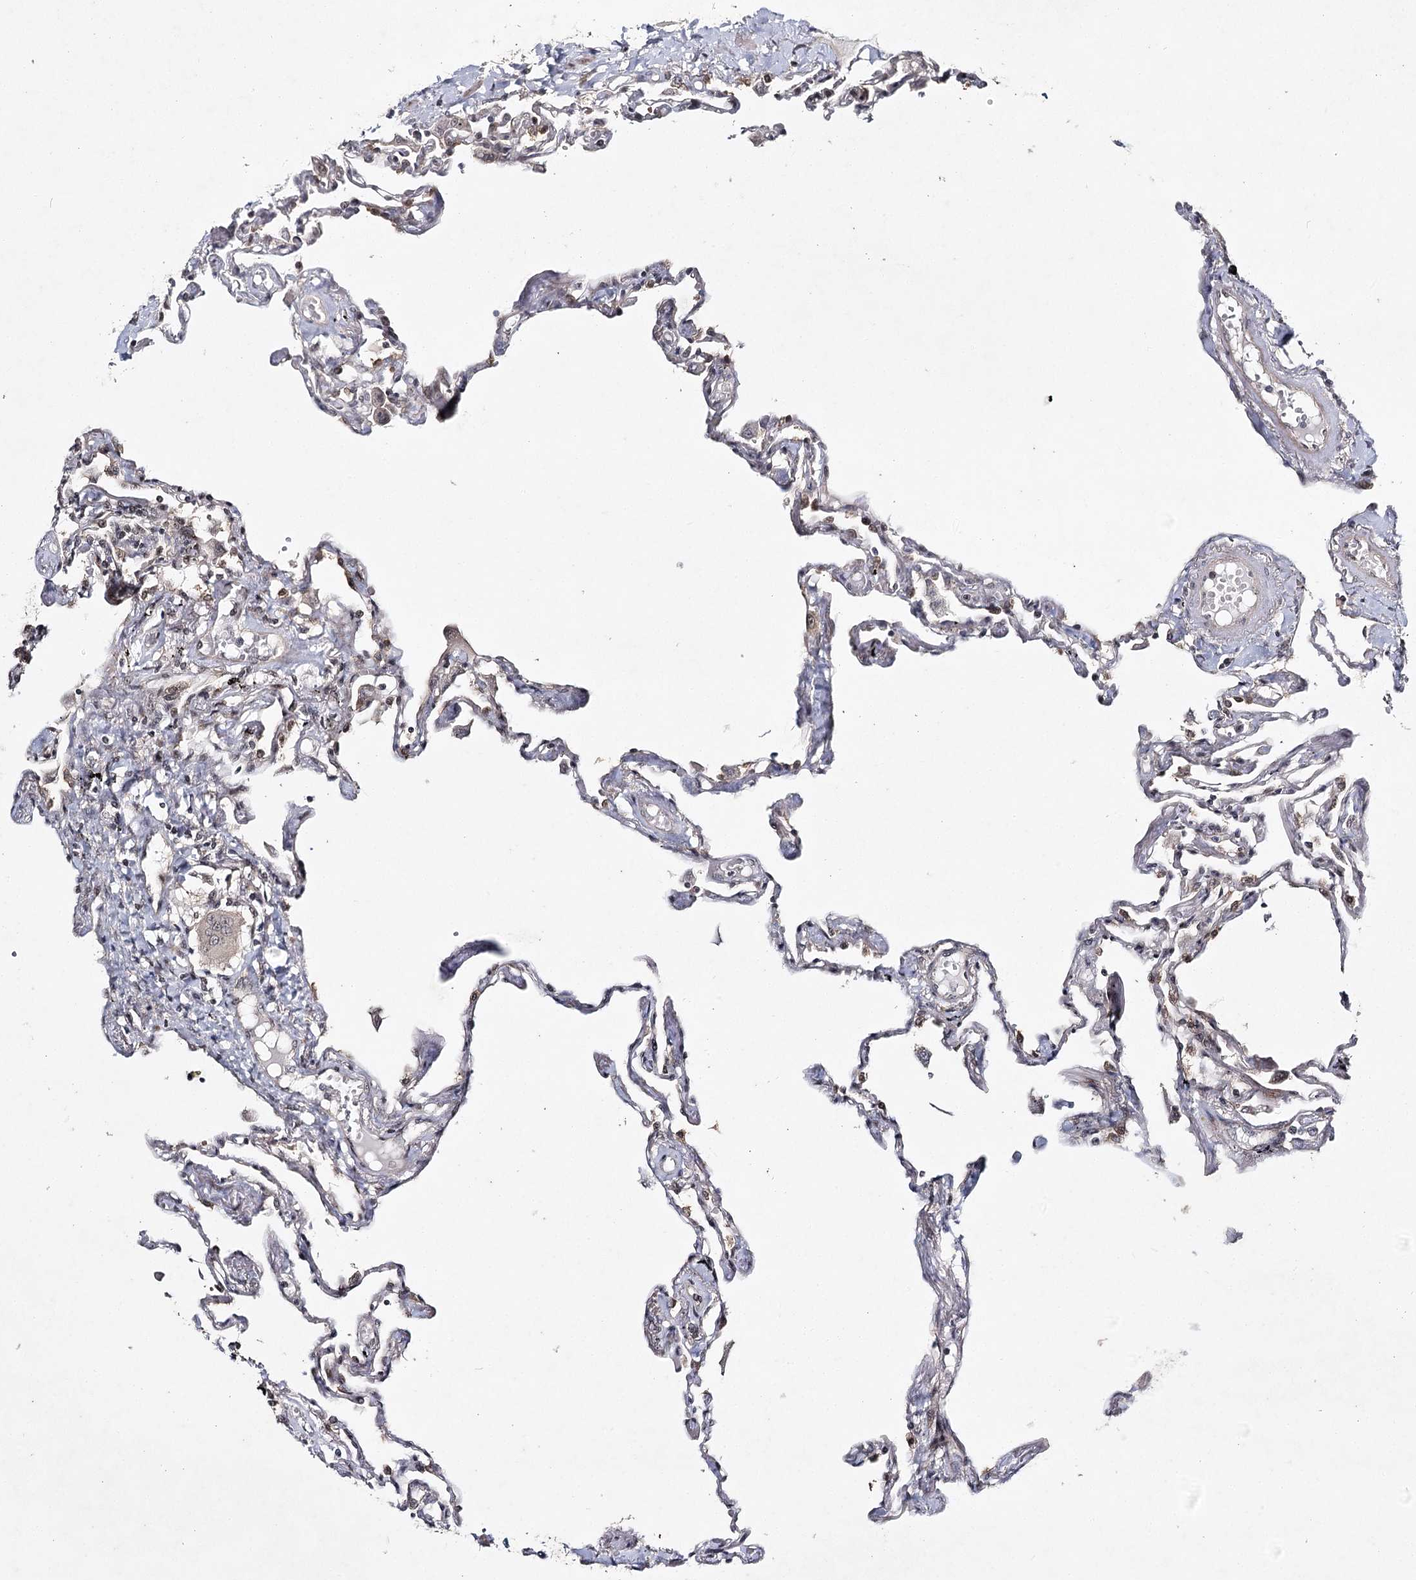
{"staining": {"intensity": "moderate", "quantity": "<25%", "location": "cytoplasmic/membranous"}, "tissue": "lung", "cell_type": "Alveolar cells", "image_type": "normal", "snomed": [{"axis": "morphology", "description": "Normal tissue, NOS"}, {"axis": "topography", "description": "Lung"}], "caption": "Immunohistochemistry (IHC) of normal human lung displays low levels of moderate cytoplasmic/membranous positivity in about <25% of alveolar cells.", "gene": "DCUN1D4", "patient": {"sex": "female", "age": 67}}